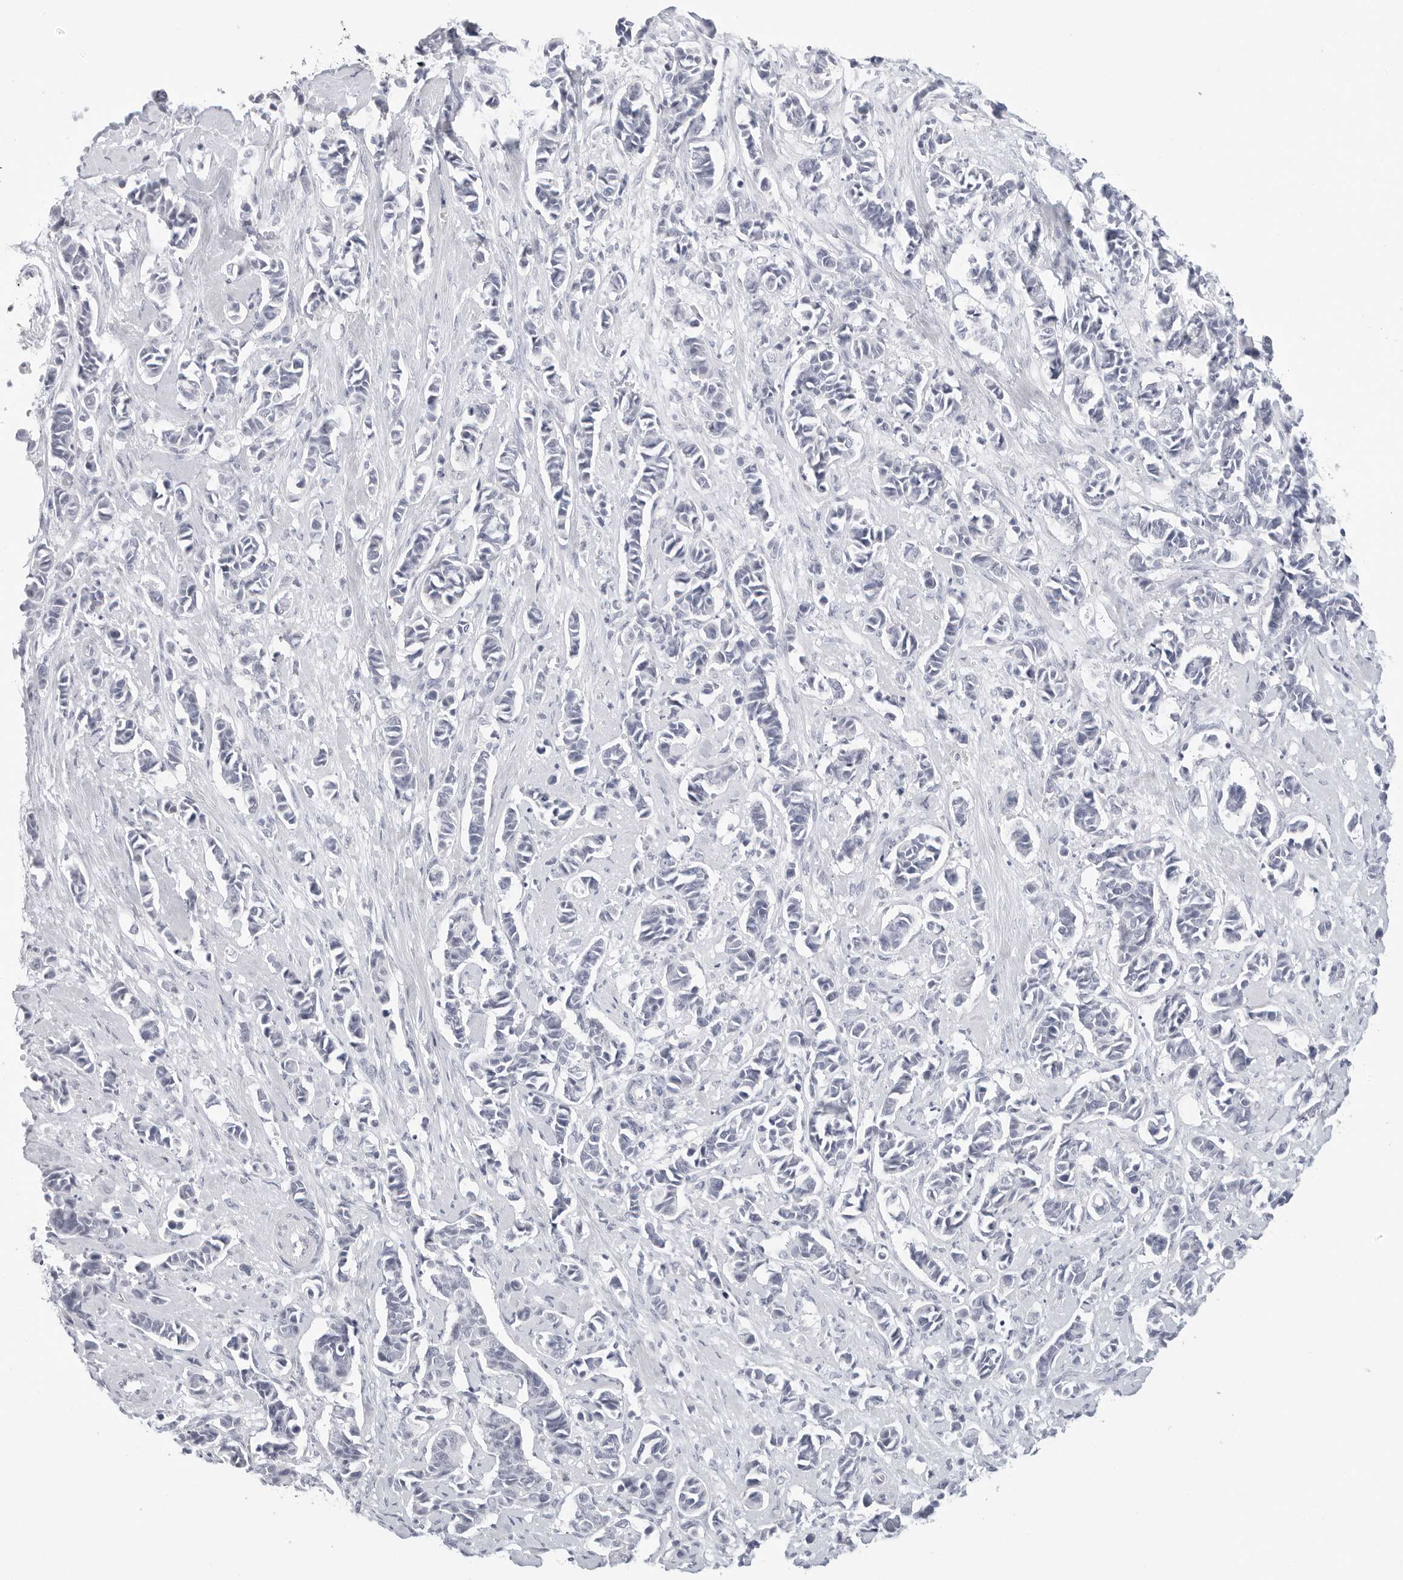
{"staining": {"intensity": "negative", "quantity": "none", "location": "none"}, "tissue": "cervical cancer", "cell_type": "Tumor cells", "image_type": "cancer", "snomed": [{"axis": "morphology", "description": "Normal tissue, NOS"}, {"axis": "morphology", "description": "Squamous cell carcinoma, NOS"}, {"axis": "topography", "description": "Cervix"}], "caption": "Tumor cells show no significant protein staining in cervical squamous cell carcinoma.", "gene": "HMGCS2", "patient": {"sex": "female", "age": 35}}